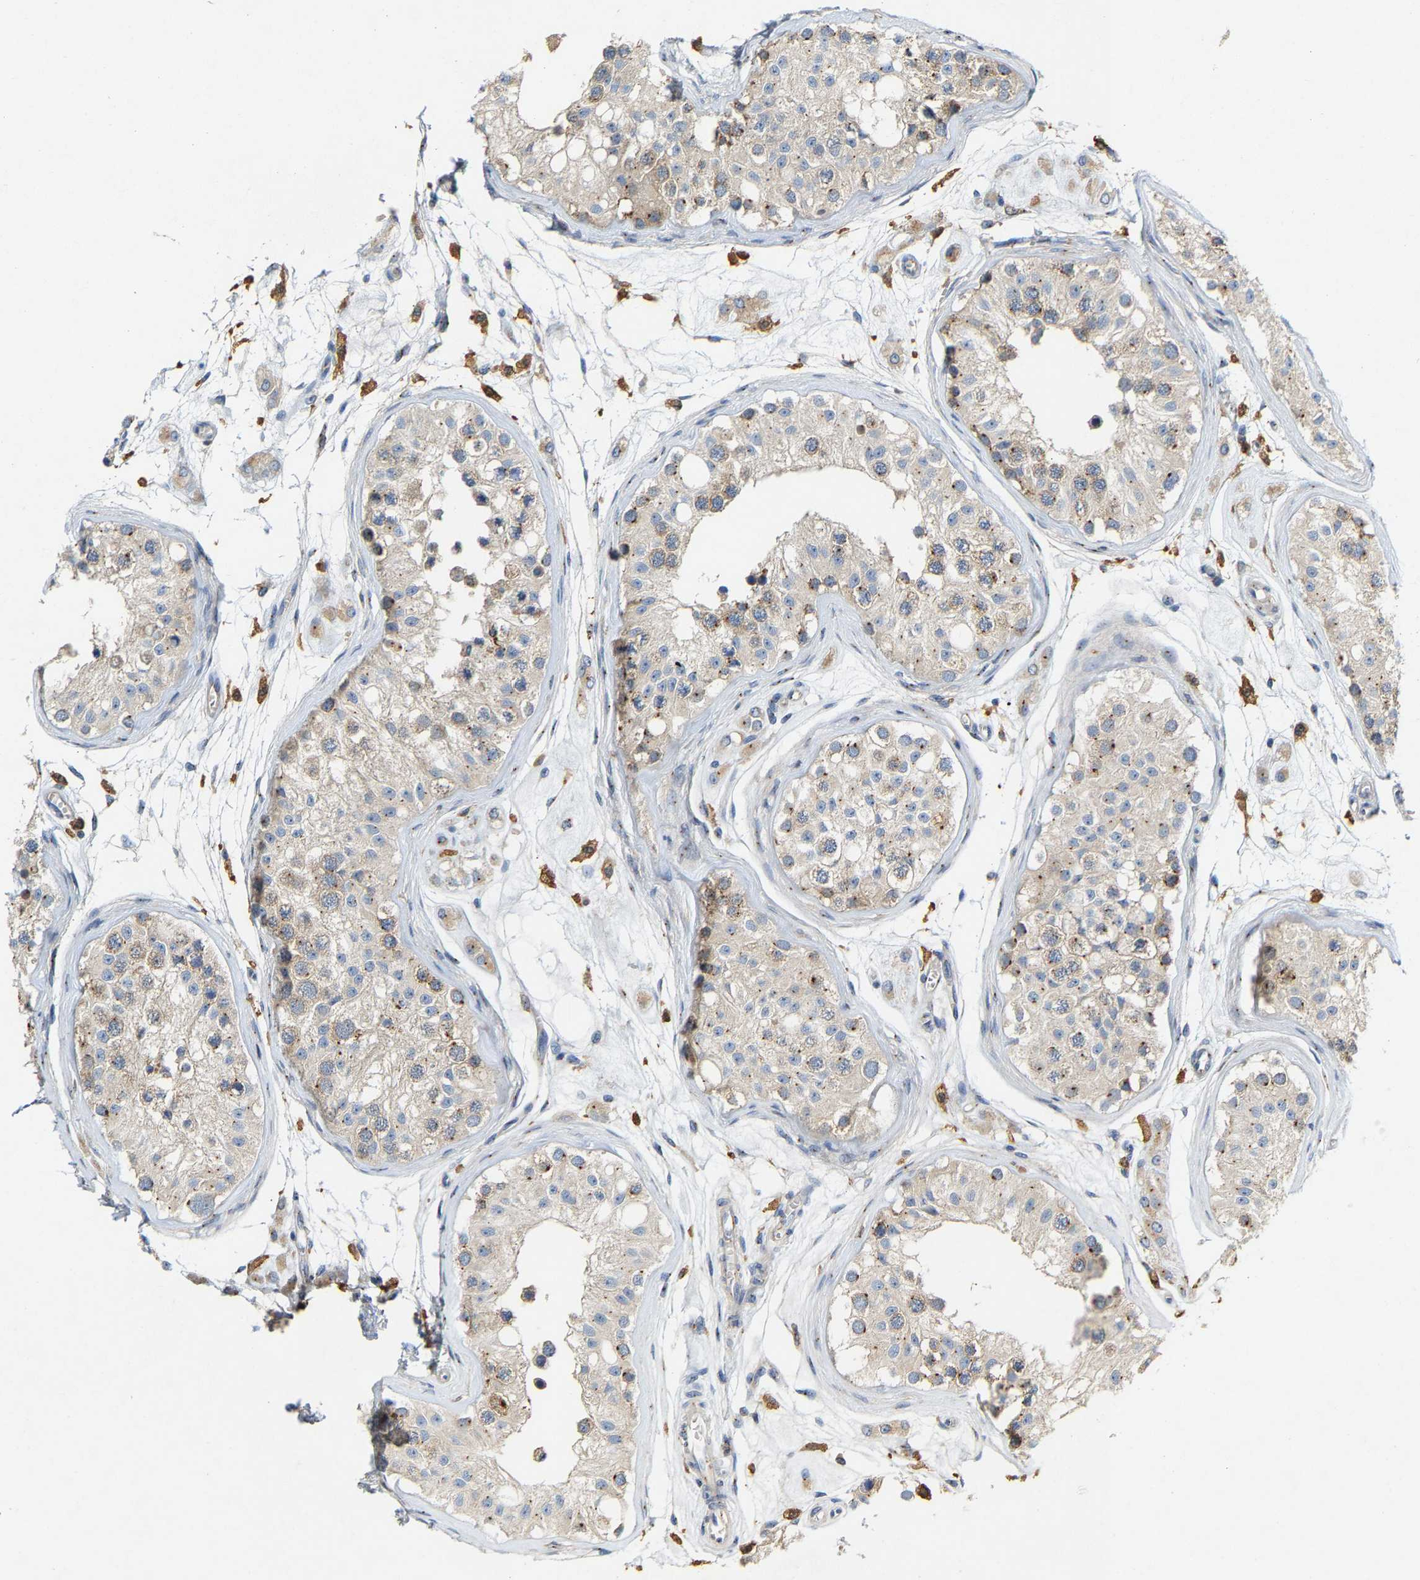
{"staining": {"intensity": "moderate", "quantity": ">75%", "location": "cytoplasmic/membranous"}, "tissue": "testis", "cell_type": "Cells in seminiferous ducts", "image_type": "normal", "snomed": [{"axis": "morphology", "description": "Normal tissue, NOS"}, {"axis": "morphology", "description": "Adenocarcinoma, metastatic, NOS"}, {"axis": "topography", "description": "Testis"}], "caption": "There is medium levels of moderate cytoplasmic/membranous positivity in cells in seminiferous ducts of benign testis, as demonstrated by immunohistochemical staining (brown color).", "gene": "PCNT", "patient": {"sex": "male", "age": 26}}